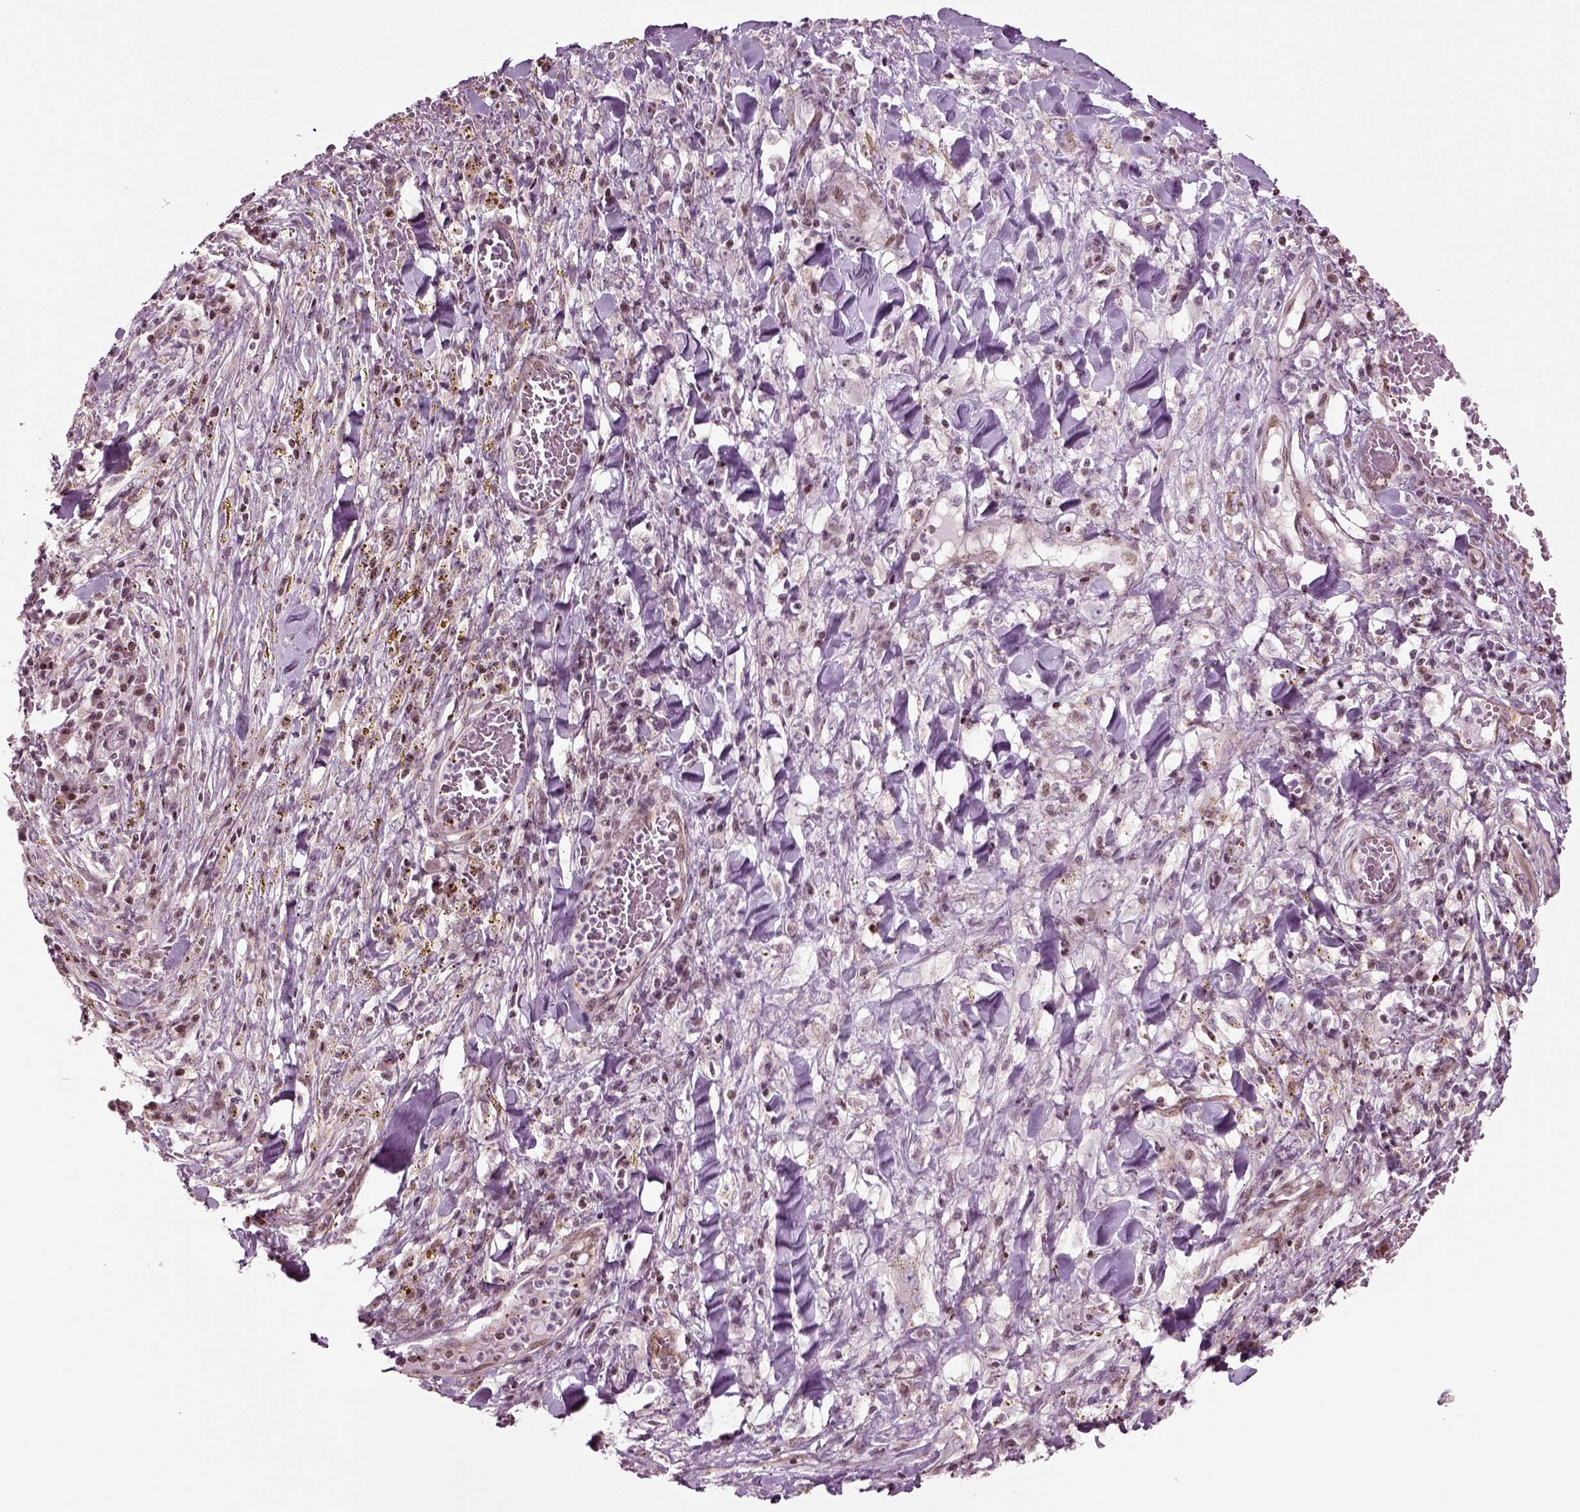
{"staining": {"intensity": "negative", "quantity": "none", "location": "none"}, "tissue": "melanoma", "cell_type": "Tumor cells", "image_type": "cancer", "snomed": [{"axis": "morphology", "description": "Malignant melanoma, NOS"}, {"axis": "topography", "description": "Skin"}], "caption": "This is an IHC micrograph of human malignant melanoma. There is no expression in tumor cells.", "gene": "HEYL", "patient": {"sex": "female", "age": 91}}